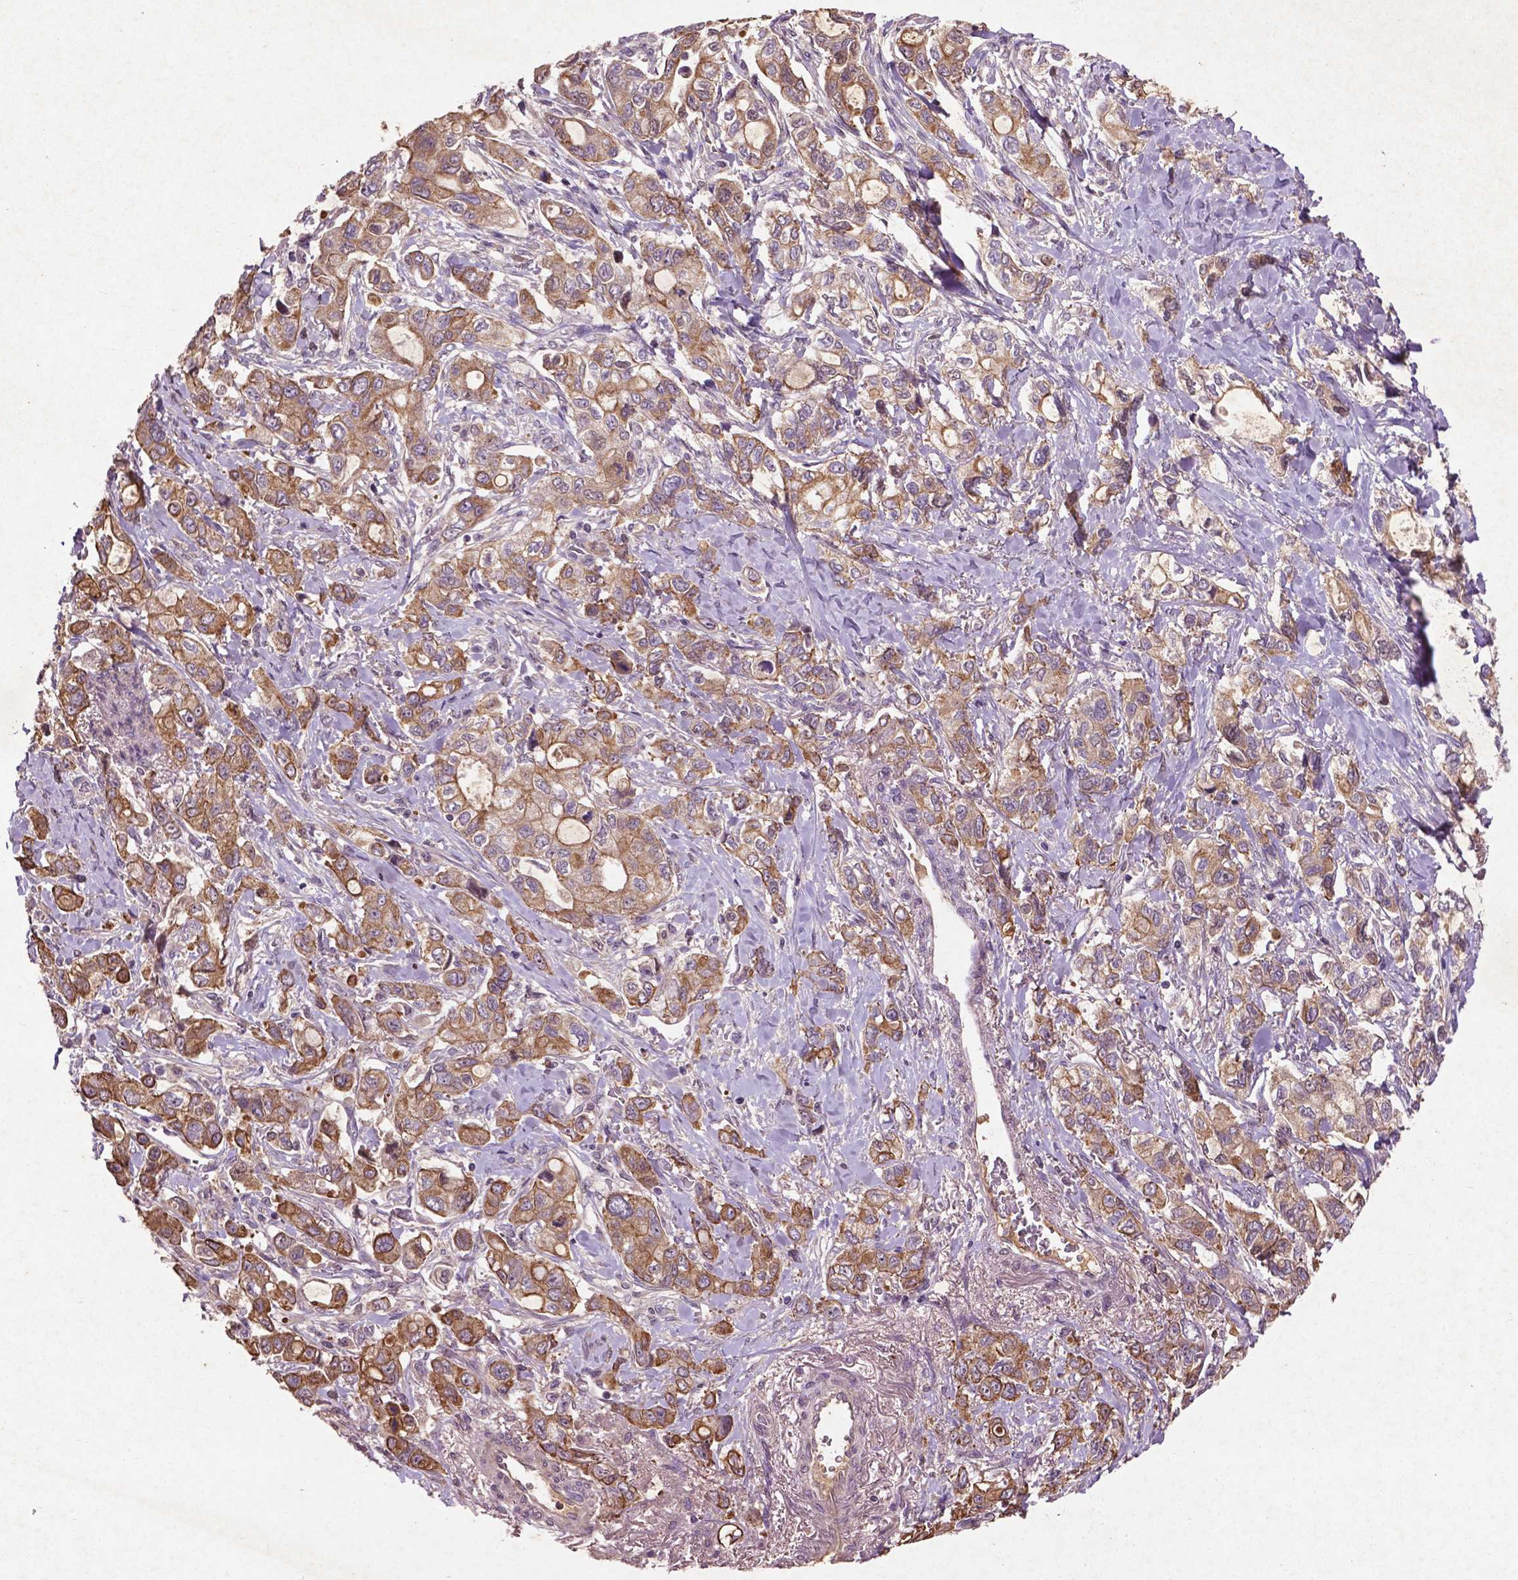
{"staining": {"intensity": "moderate", "quantity": ">75%", "location": "cytoplasmic/membranous"}, "tissue": "stomach cancer", "cell_type": "Tumor cells", "image_type": "cancer", "snomed": [{"axis": "morphology", "description": "Adenocarcinoma, NOS"}, {"axis": "topography", "description": "Stomach"}], "caption": "Human adenocarcinoma (stomach) stained for a protein (brown) displays moderate cytoplasmic/membranous positive positivity in about >75% of tumor cells.", "gene": "COQ2", "patient": {"sex": "male", "age": 63}}